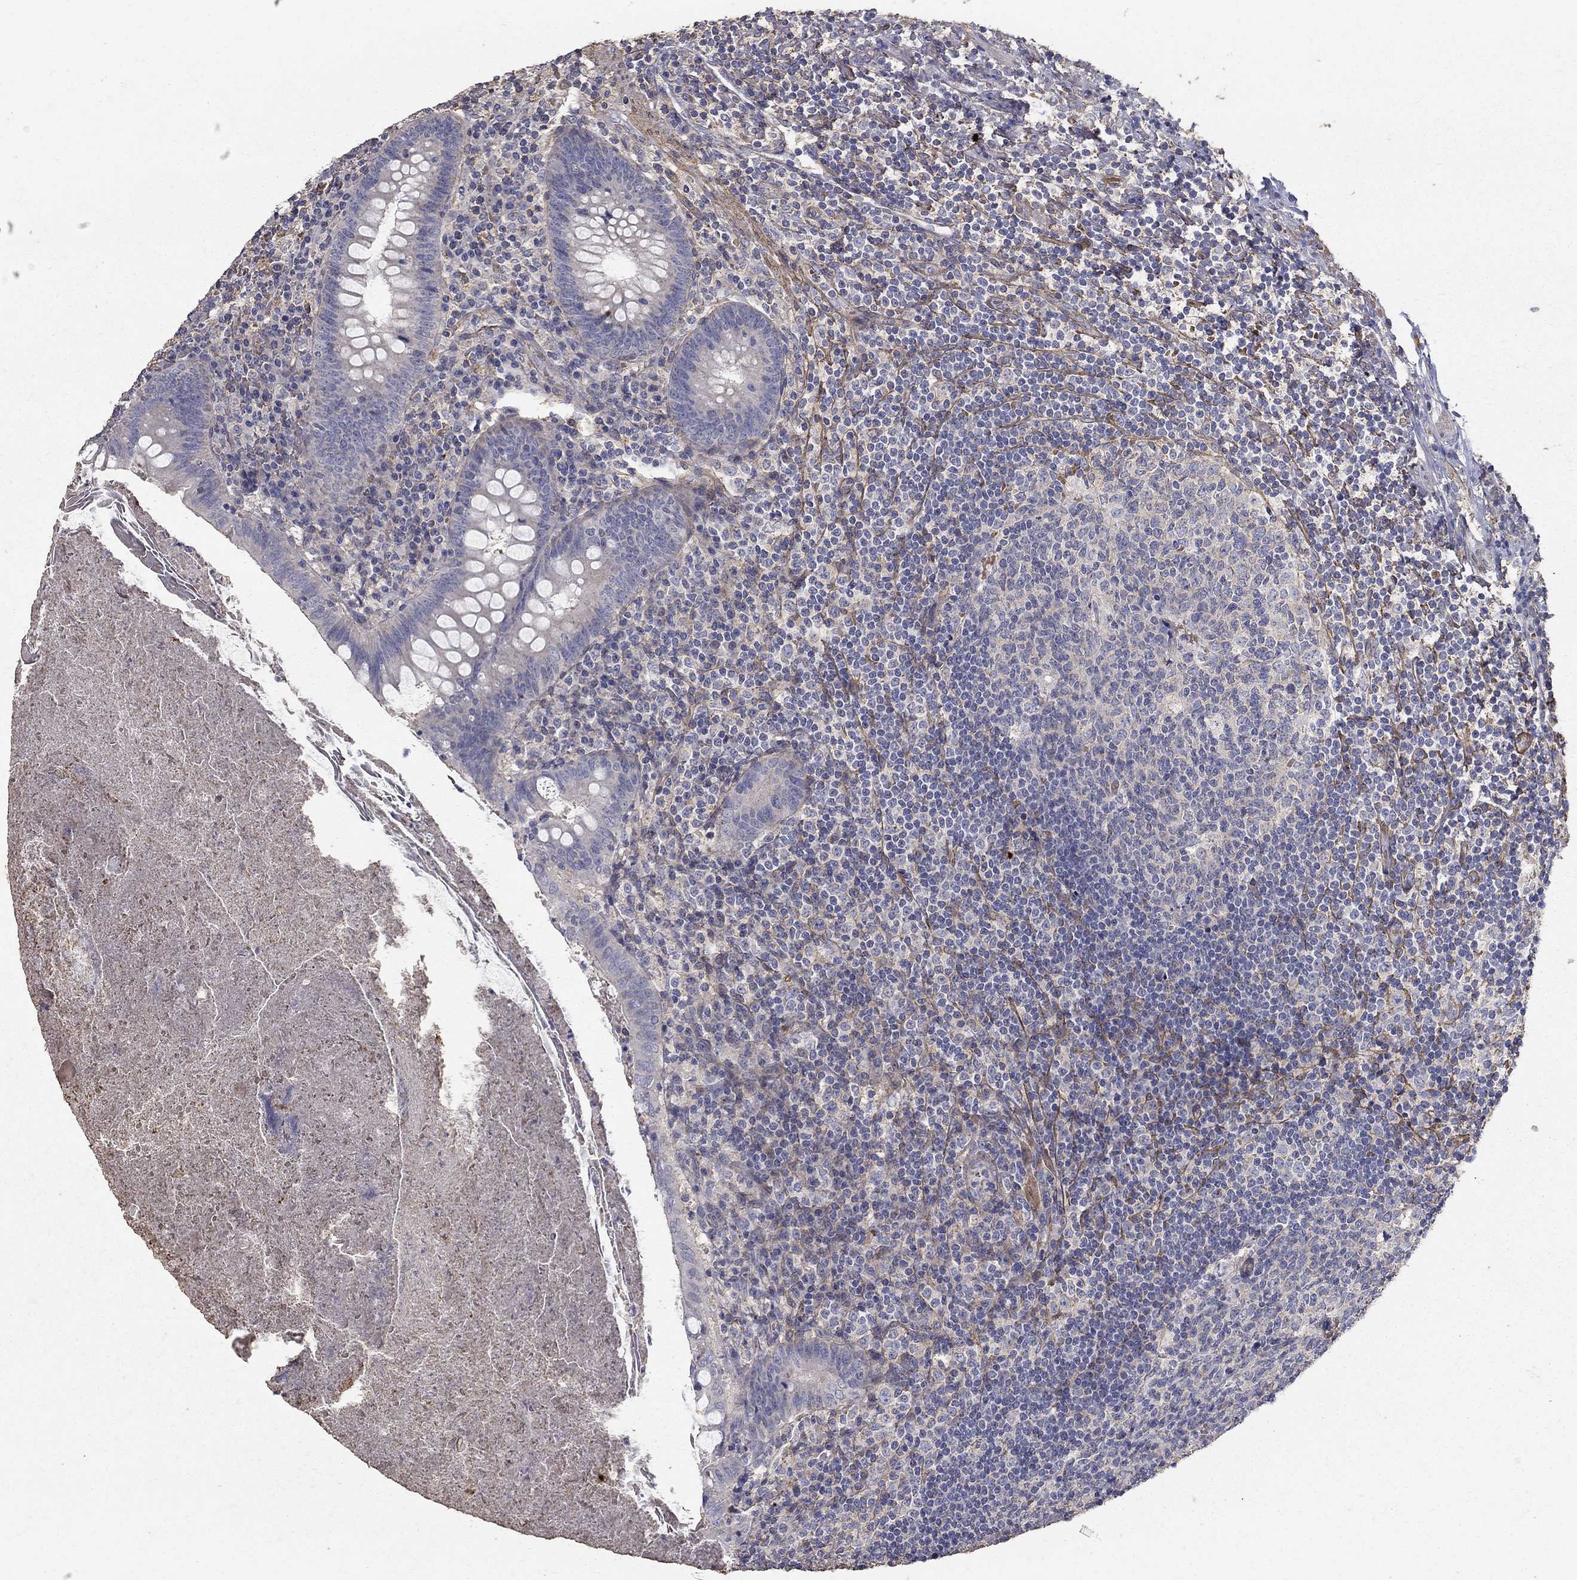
{"staining": {"intensity": "negative", "quantity": "none", "location": "none"}, "tissue": "appendix", "cell_type": "Glandular cells", "image_type": "normal", "snomed": [{"axis": "morphology", "description": "Normal tissue, NOS"}, {"axis": "topography", "description": "Appendix"}], "caption": "This is an IHC micrograph of unremarkable human appendix. There is no expression in glandular cells.", "gene": "MPP2", "patient": {"sex": "male", "age": 47}}